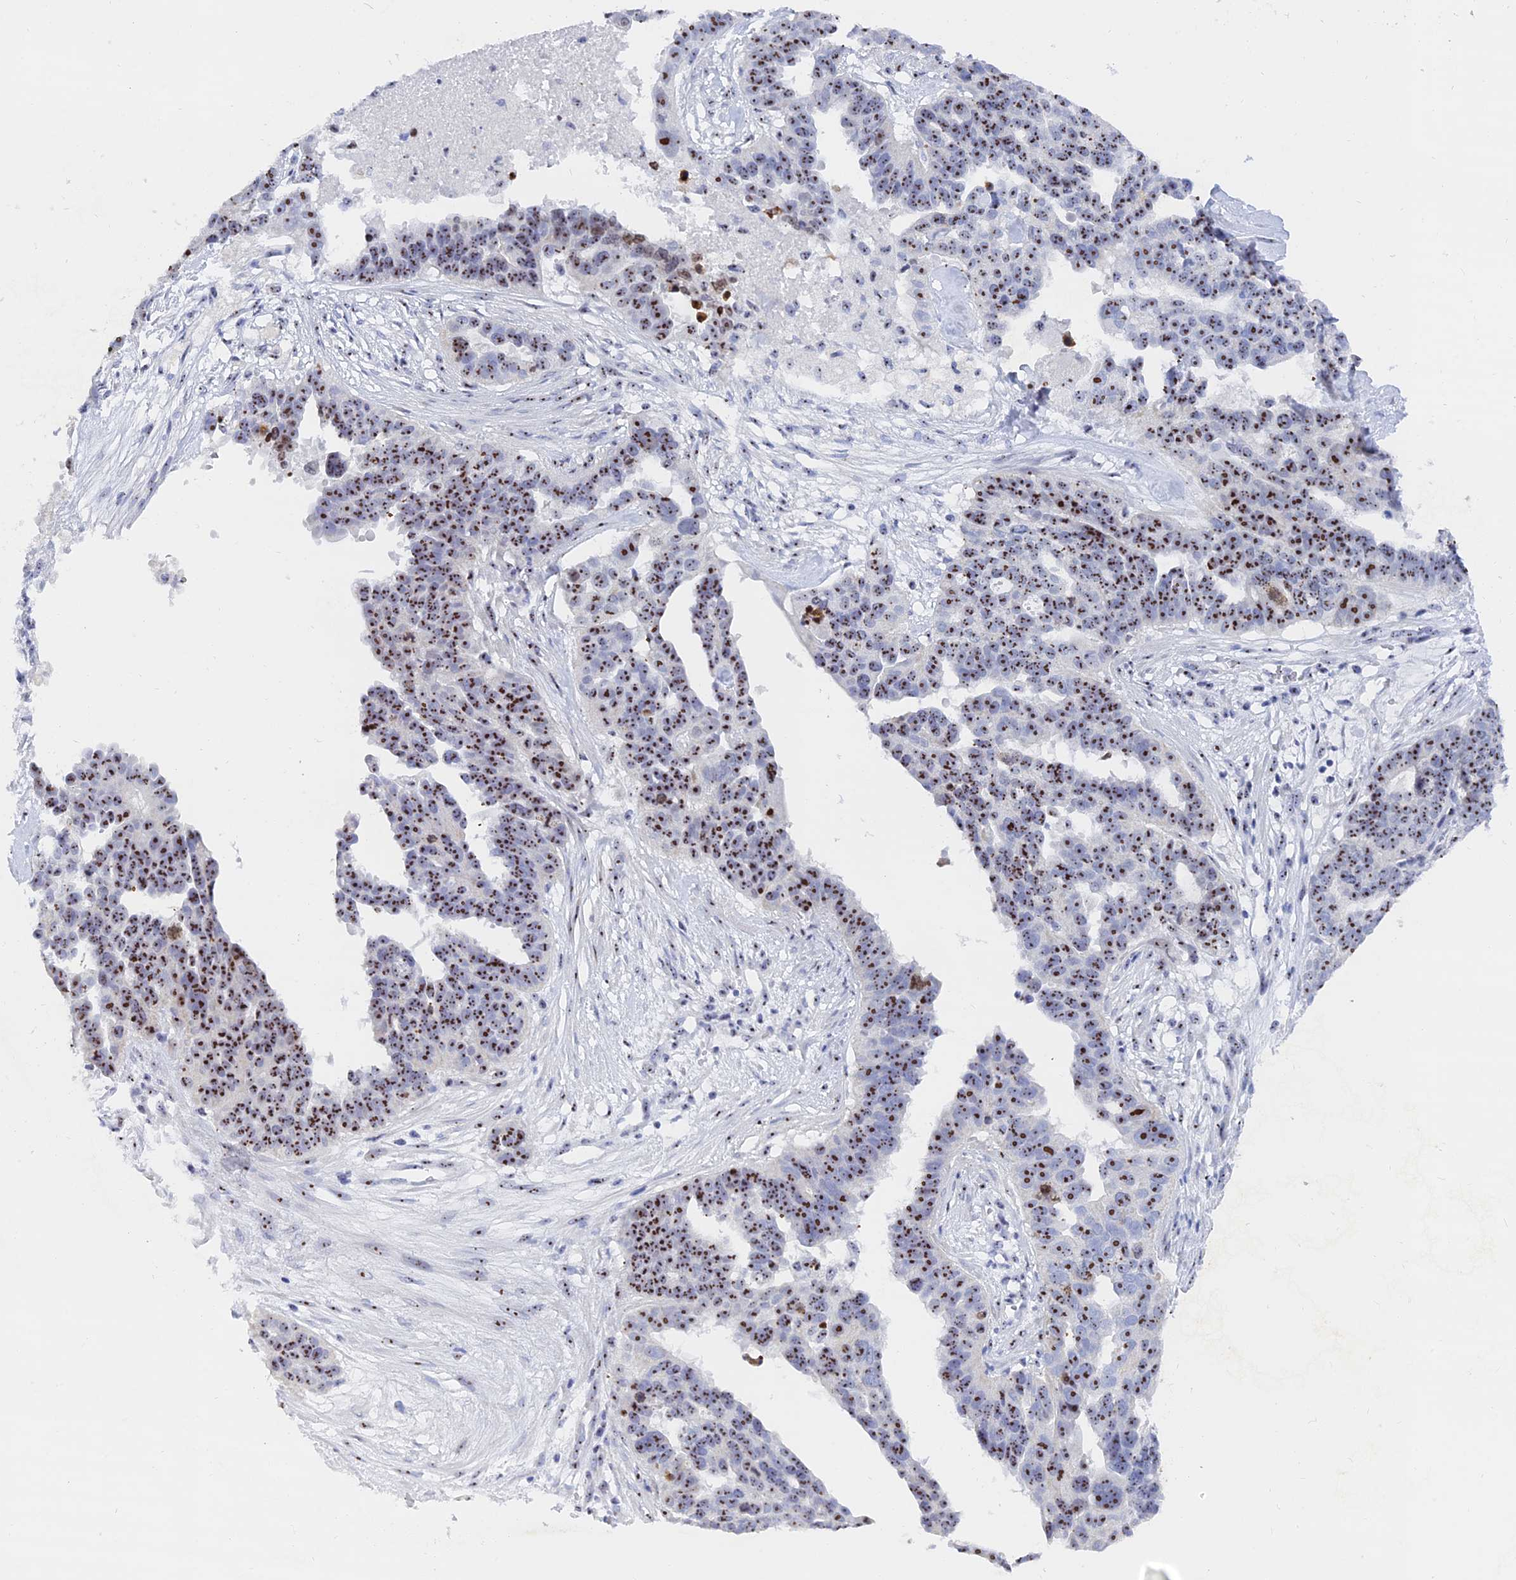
{"staining": {"intensity": "strong", "quantity": ">75%", "location": "nuclear"}, "tissue": "ovarian cancer", "cell_type": "Tumor cells", "image_type": "cancer", "snomed": [{"axis": "morphology", "description": "Cystadenocarcinoma, serous, NOS"}, {"axis": "topography", "description": "Ovary"}], "caption": "Tumor cells demonstrate high levels of strong nuclear expression in approximately >75% of cells in human serous cystadenocarcinoma (ovarian). (DAB (3,3'-diaminobenzidine) = brown stain, brightfield microscopy at high magnification).", "gene": "RSL1D1", "patient": {"sex": "female", "age": 59}}